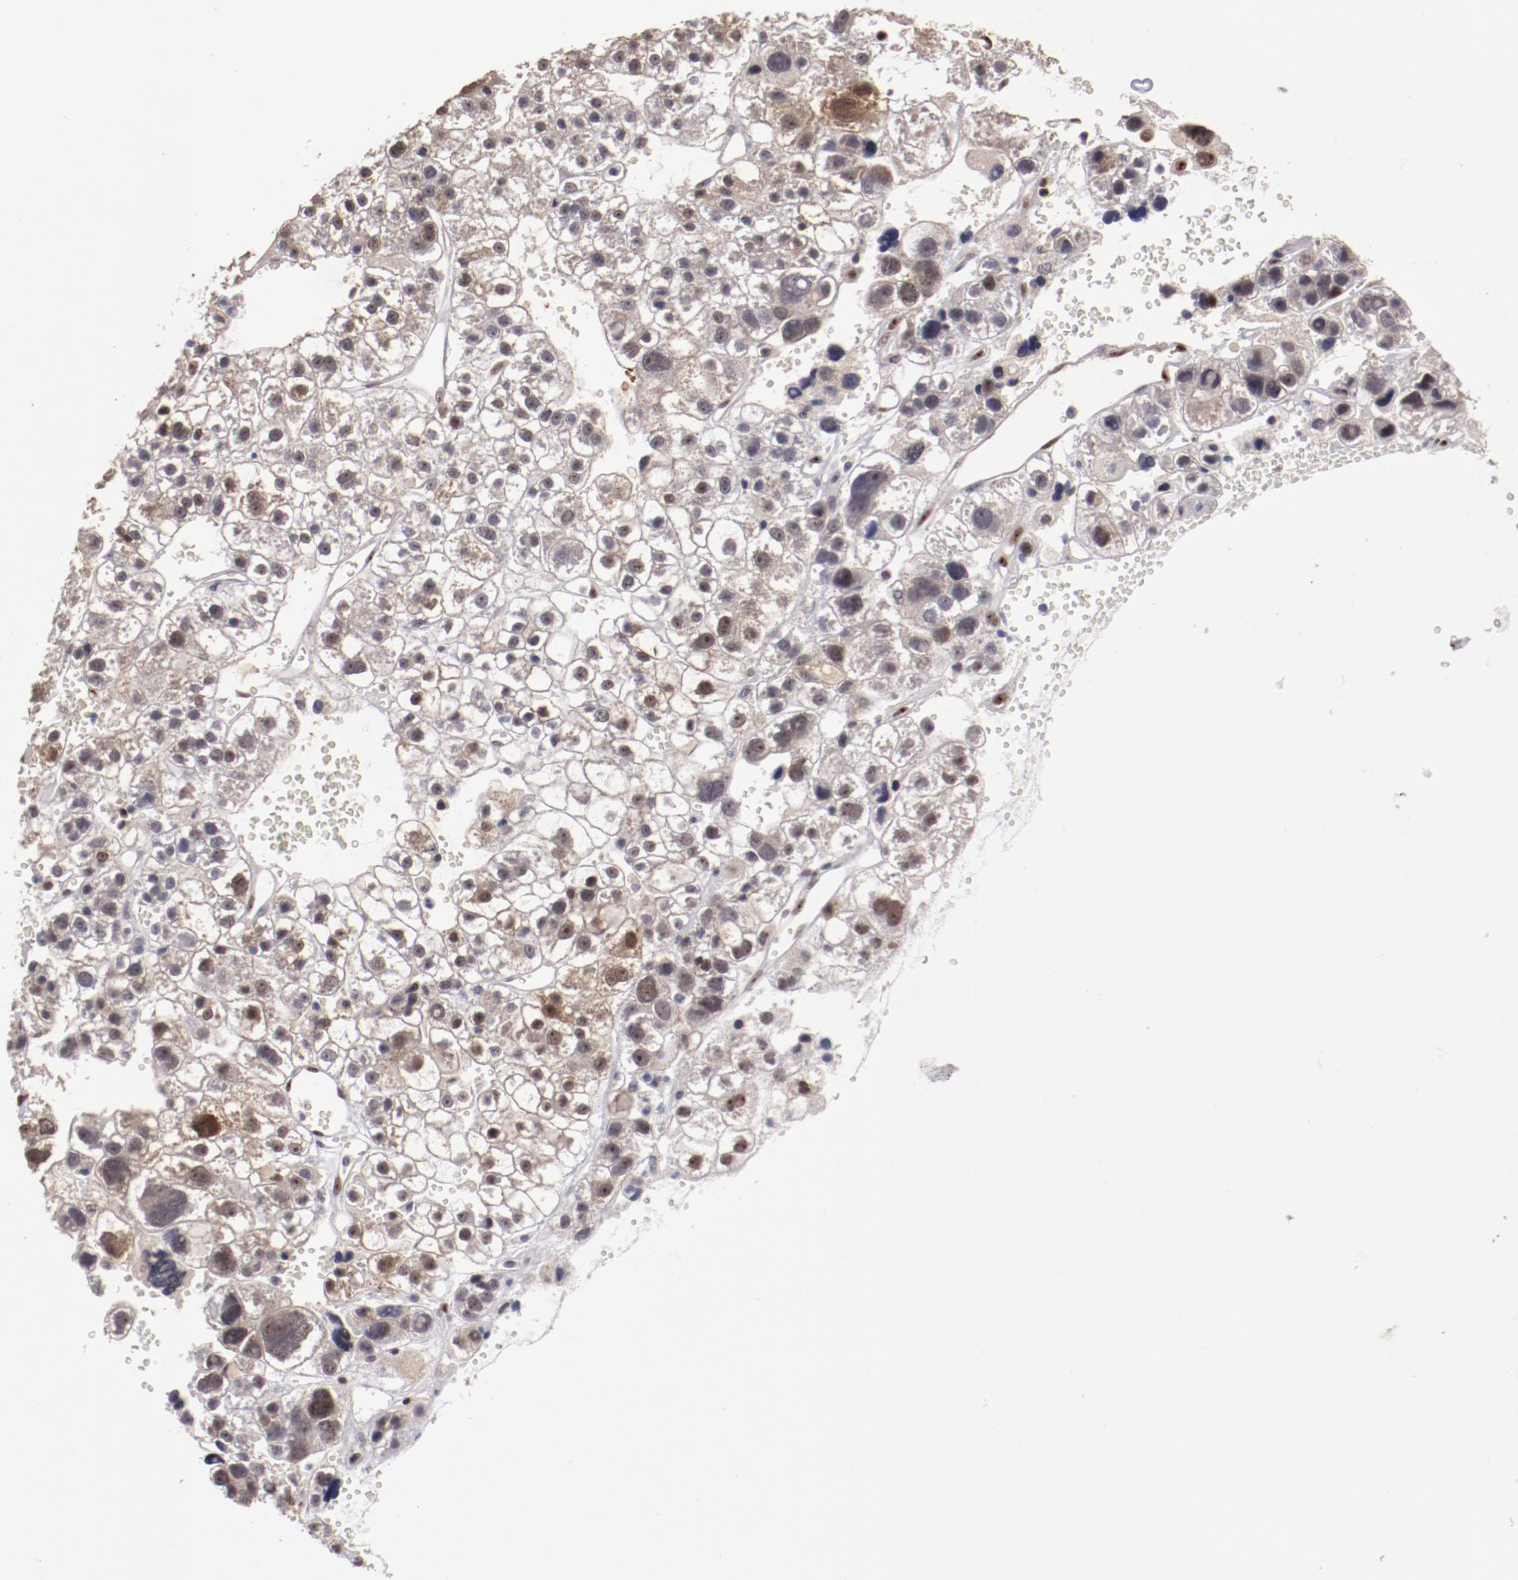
{"staining": {"intensity": "moderate", "quantity": ">75%", "location": "cytoplasmic/membranous,nuclear"}, "tissue": "liver cancer", "cell_type": "Tumor cells", "image_type": "cancer", "snomed": [{"axis": "morphology", "description": "Carcinoma, Hepatocellular, NOS"}, {"axis": "topography", "description": "Liver"}], "caption": "Tumor cells reveal medium levels of moderate cytoplasmic/membranous and nuclear staining in about >75% of cells in human hepatocellular carcinoma (liver). (brown staining indicates protein expression, while blue staining denotes nuclei).", "gene": "DDX24", "patient": {"sex": "female", "age": 85}}